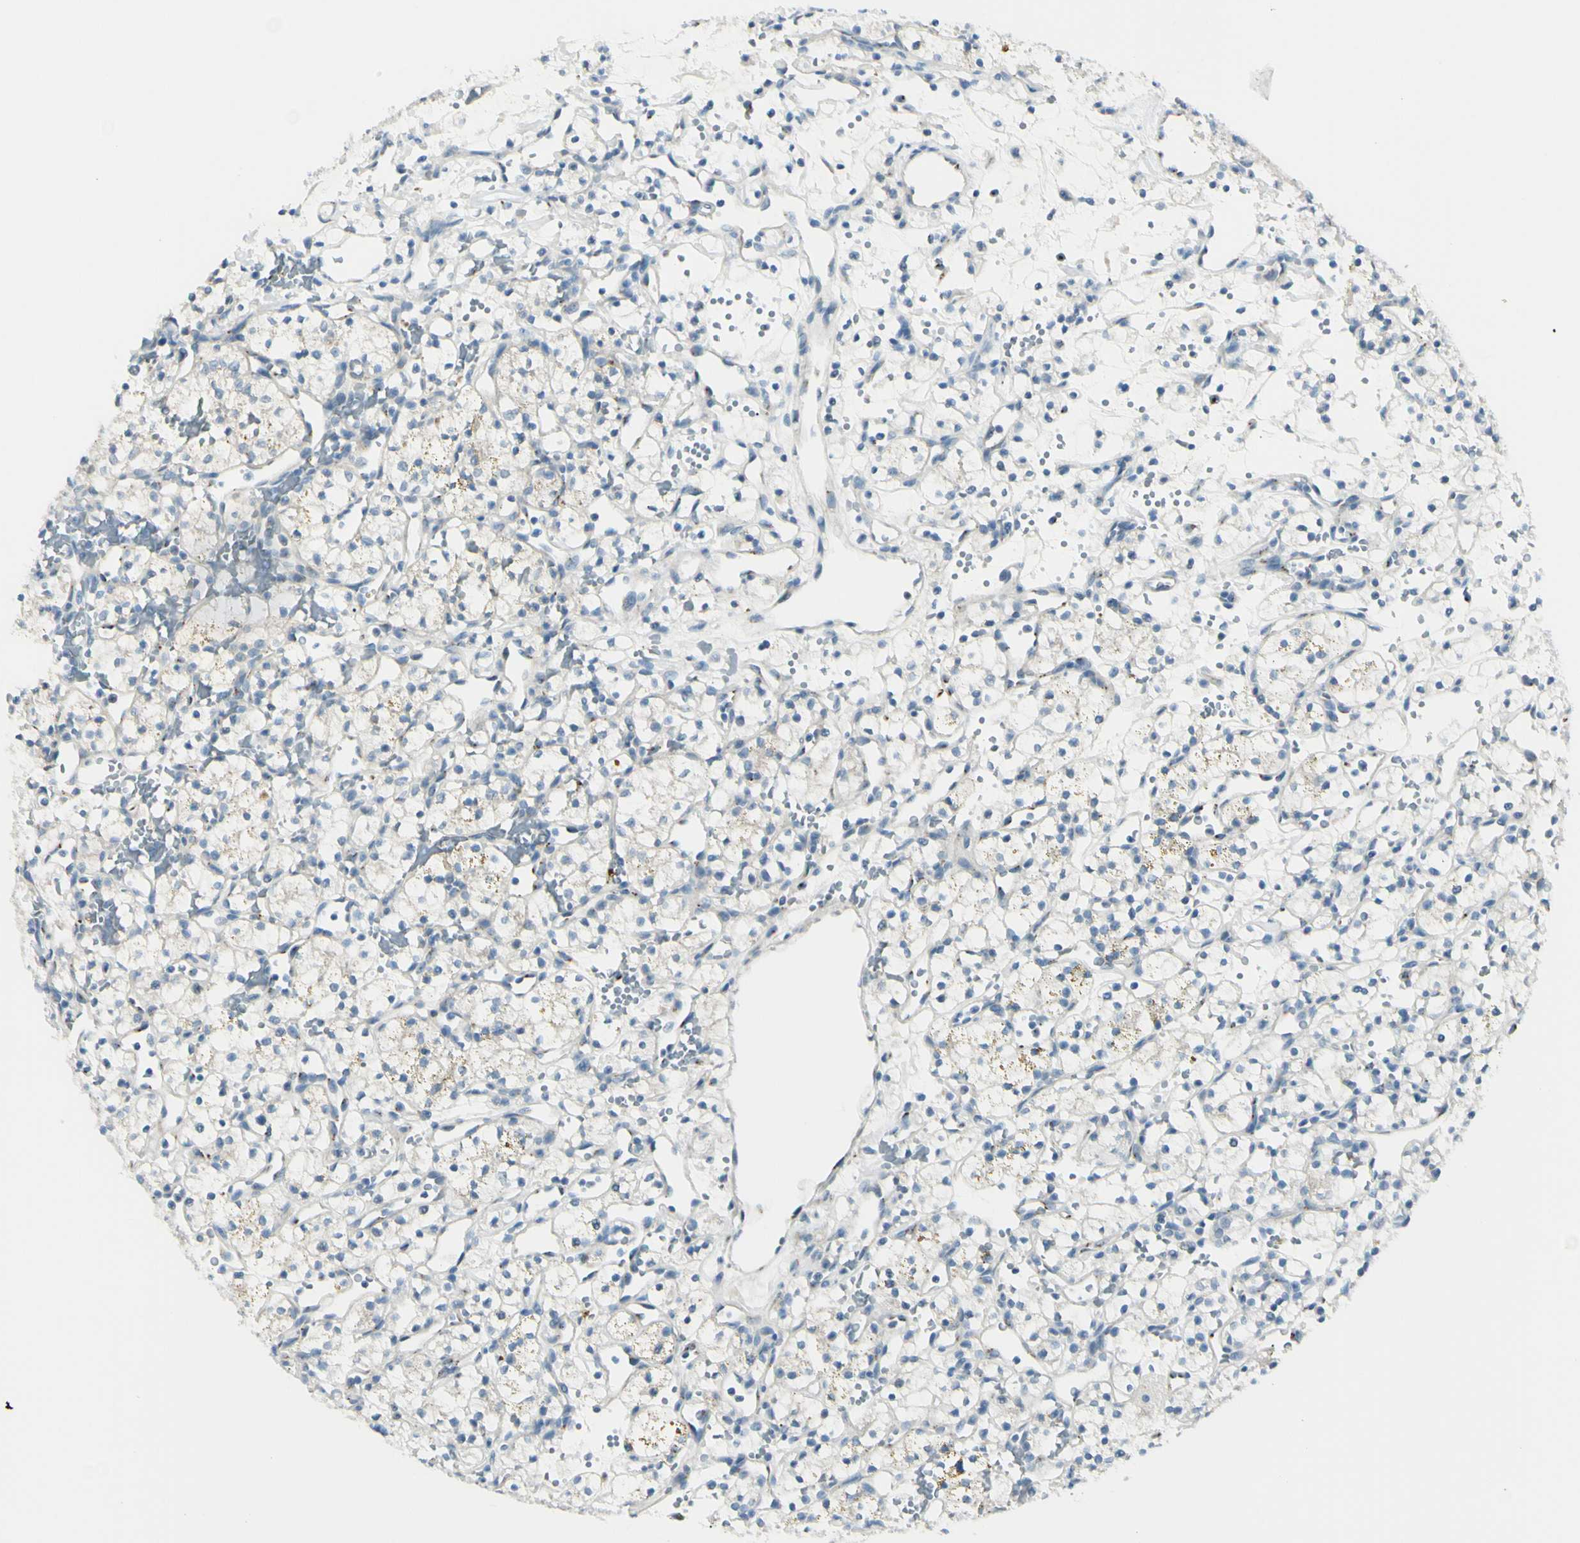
{"staining": {"intensity": "negative", "quantity": "none", "location": "none"}, "tissue": "renal cancer", "cell_type": "Tumor cells", "image_type": "cancer", "snomed": [{"axis": "morphology", "description": "Adenocarcinoma, NOS"}, {"axis": "topography", "description": "Kidney"}], "caption": "Immunohistochemistry micrograph of neoplastic tissue: human renal cancer (adenocarcinoma) stained with DAB (3,3'-diaminobenzidine) displays no significant protein staining in tumor cells.", "gene": "B4GALT1", "patient": {"sex": "female", "age": 60}}